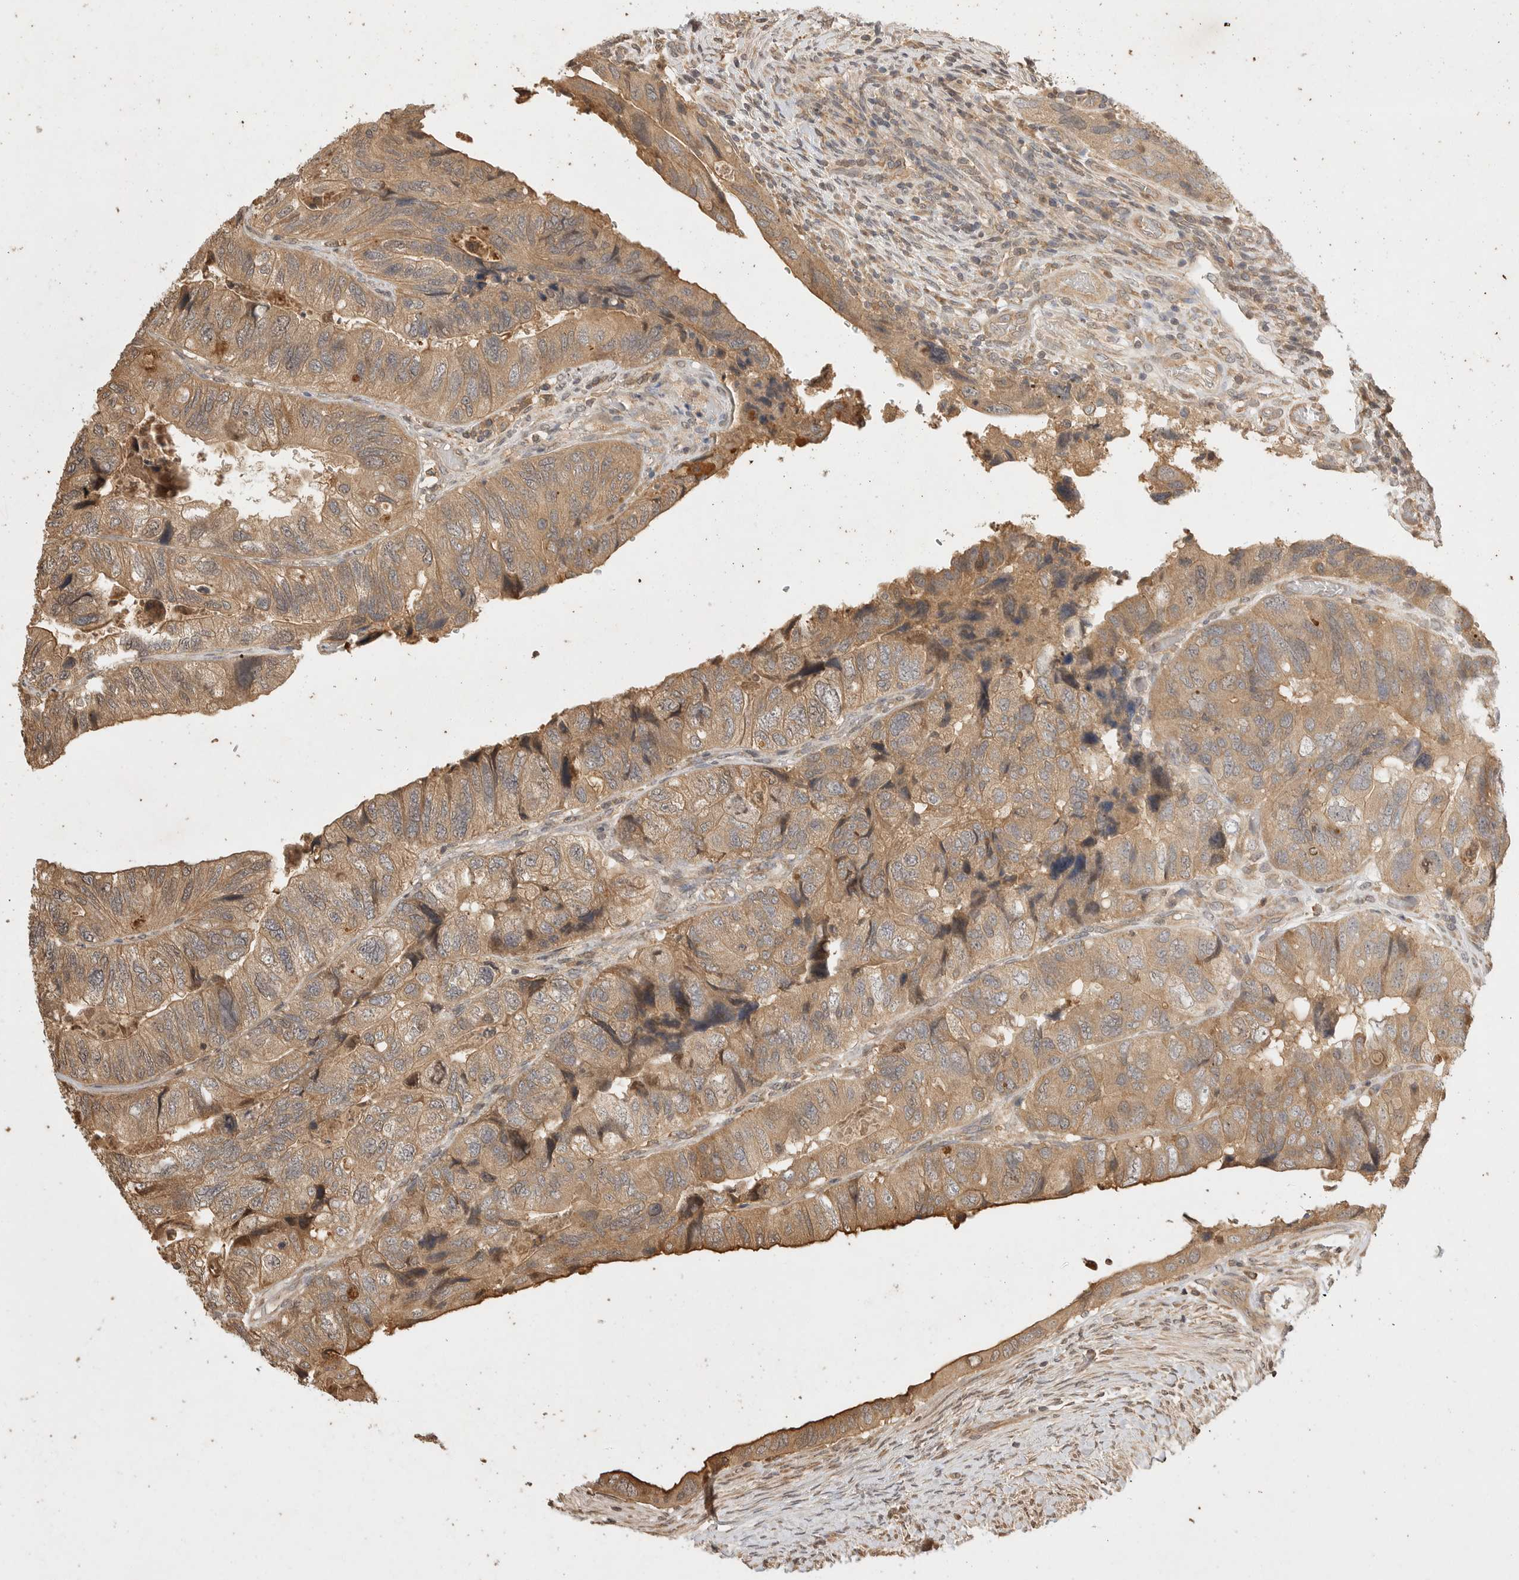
{"staining": {"intensity": "moderate", "quantity": ">75%", "location": "cytoplasmic/membranous"}, "tissue": "colorectal cancer", "cell_type": "Tumor cells", "image_type": "cancer", "snomed": [{"axis": "morphology", "description": "Adenocarcinoma, NOS"}, {"axis": "topography", "description": "Rectum"}], "caption": "An immunohistochemistry (IHC) histopathology image of neoplastic tissue is shown. Protein staining in brown labels moderate cytoplasmic/membranous positivity in colorectal cancer (adenocarcinoma) within tumor cells.", "gene": "PRMT3", "patient": {"sex": "male", "age": 63}}